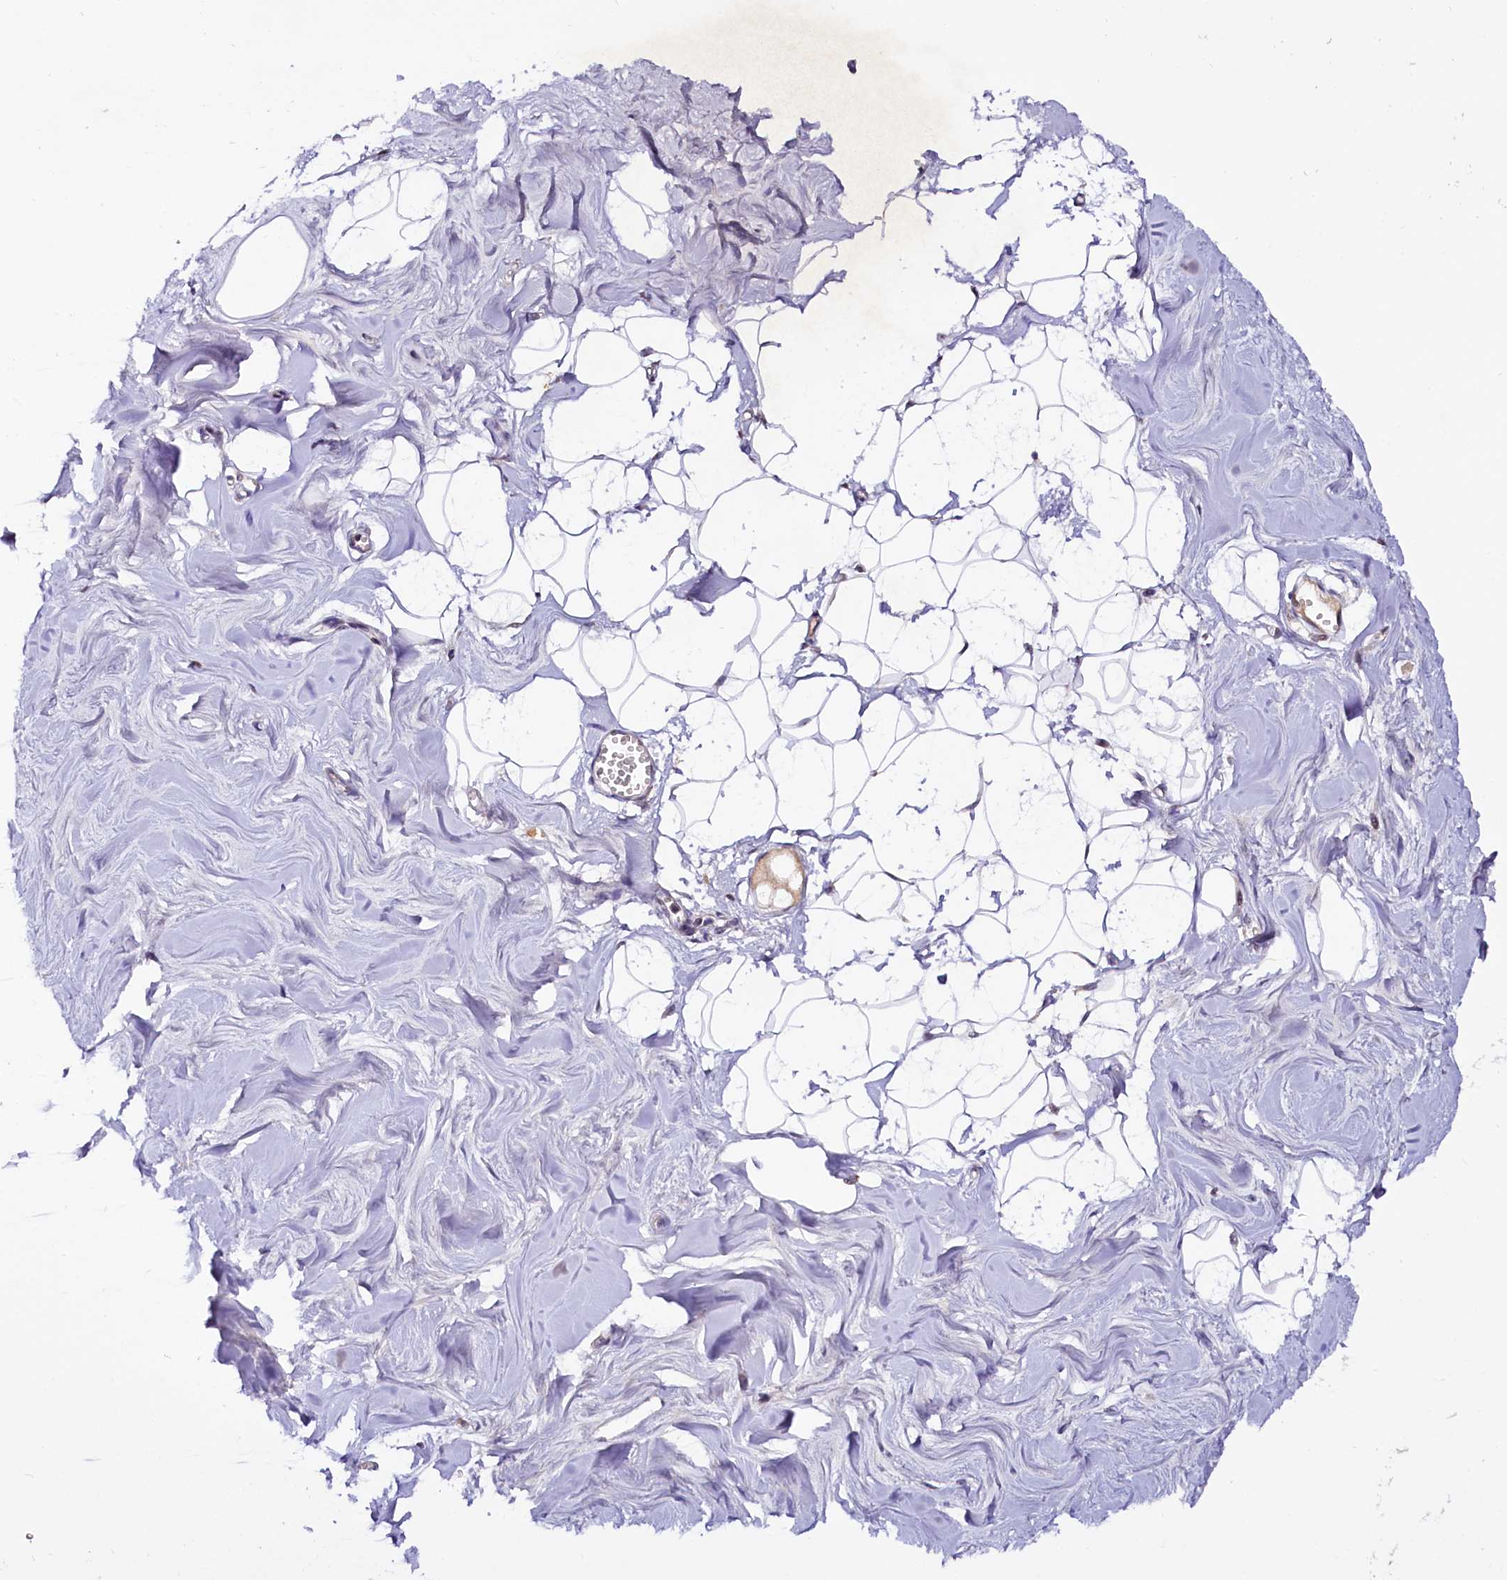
{"staining": {"intensity": "negative", "quantity": "none", "location": "none"}, "tissue": "breast", "cell_type": "Adipocytes", "image_type": "normal", "snomed": [{"axis": "morphology", "description": "Normal tissue, NOS"}, {"axis": "topography", "description": "Breast"}], "caption": "DAB immunohistochemical staining of normal breast reveals no significant staining in adipocytes. (Stains: DAB immunohistochemistry with hematoxylin counter stain, Microscopy: brightfield microscopy at high magnification).", "gene": "N4BP2L1", "patient": {"sex": "female", "age": 27}}